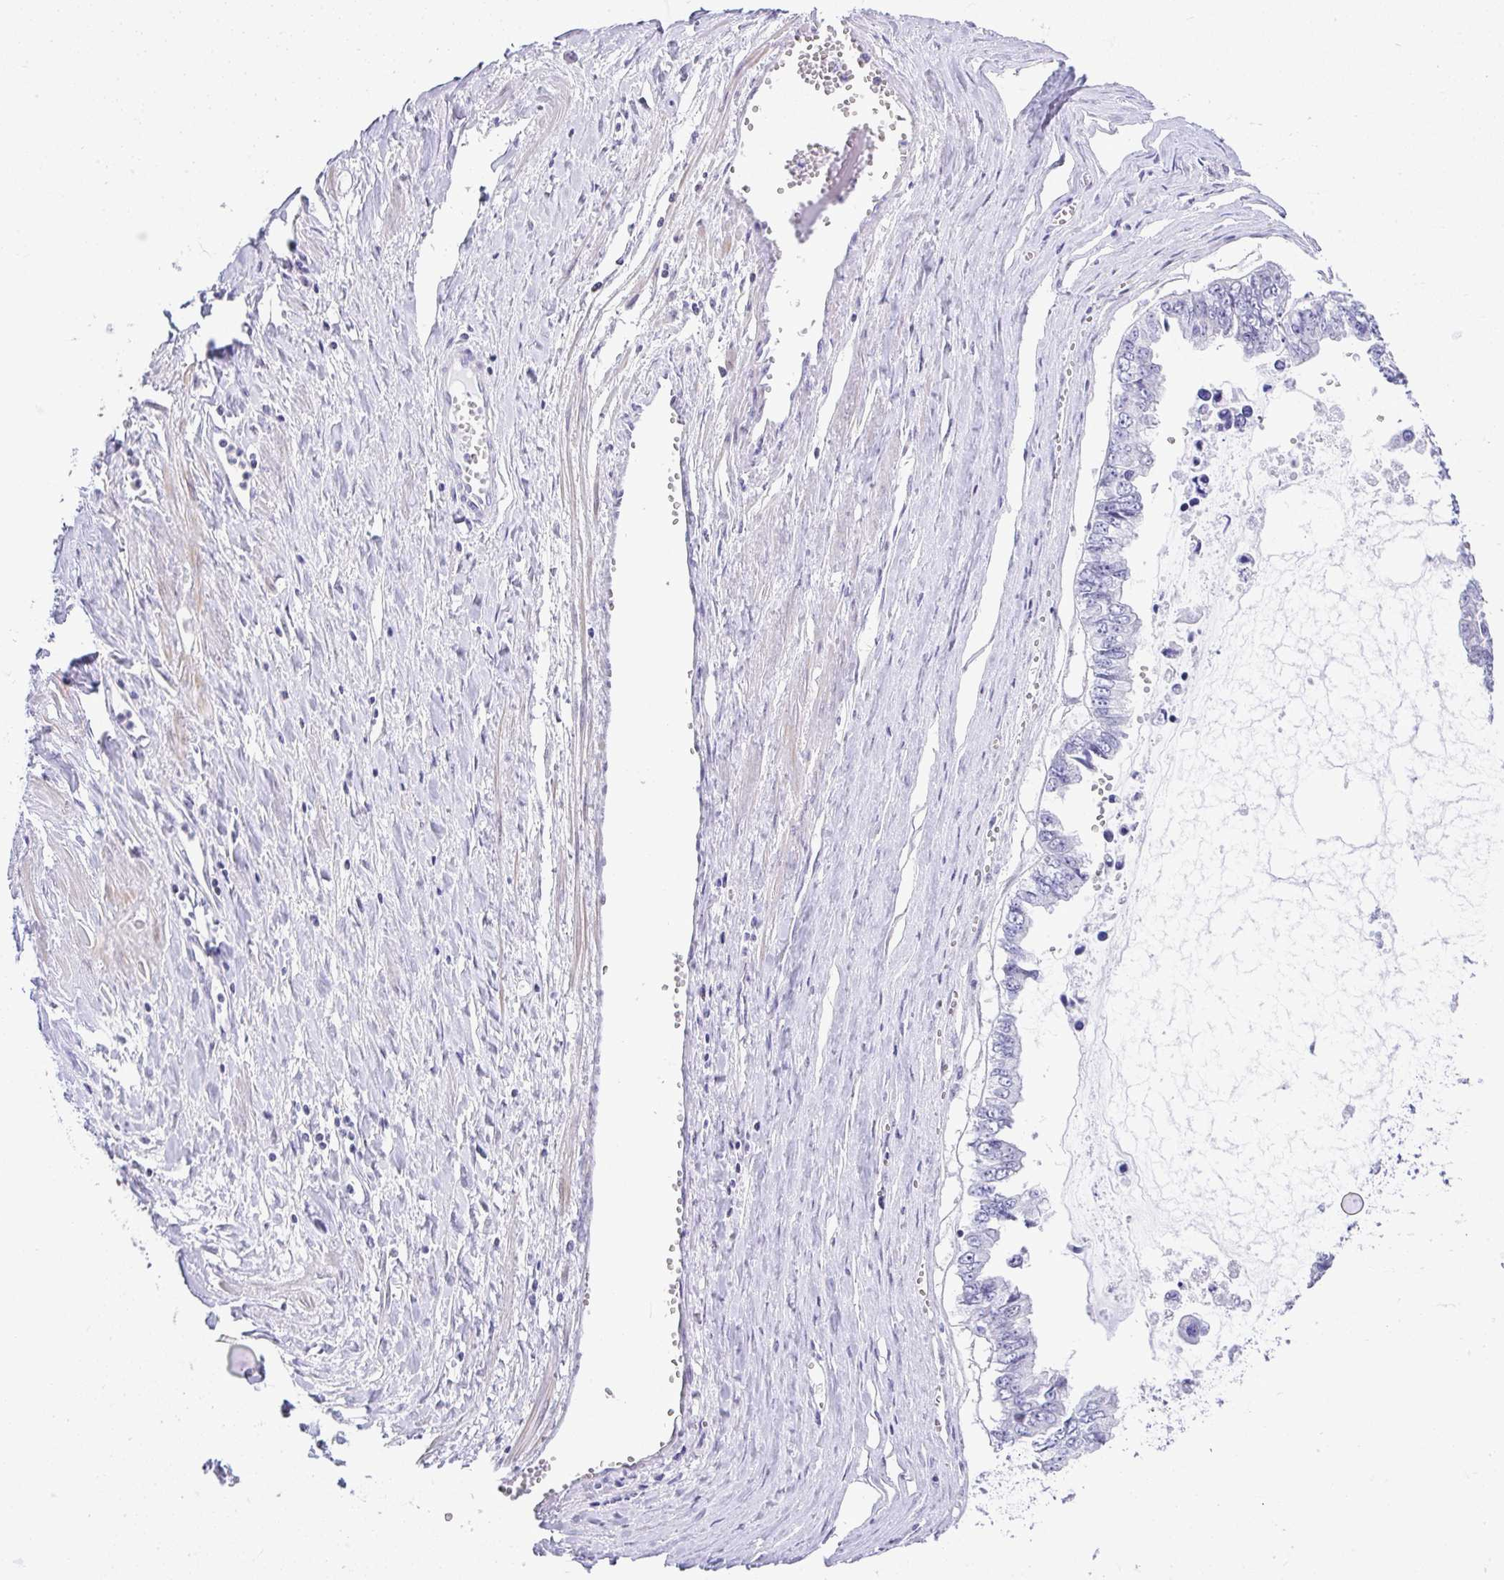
{"staining": {"intensity": "negative", "quantity": "none", "location": "none"}, "tissue": "ovarian cancer", "cell_type": "Tumor cells", "image_type": "cancer", "snomed": [{"axis": "morphology", "description": "Cystadenocarcinoma, mucinous, NOS"}, {"axis": "topography", "description": "Ovary"}], "caption": "A micrograph of ovarian mucinous cystadenocarcinoma stained for a protein exhibits no brown staining in tumor cells.", "gene": "NR1D2", "patient": {"sex": "female", "age": 72}}